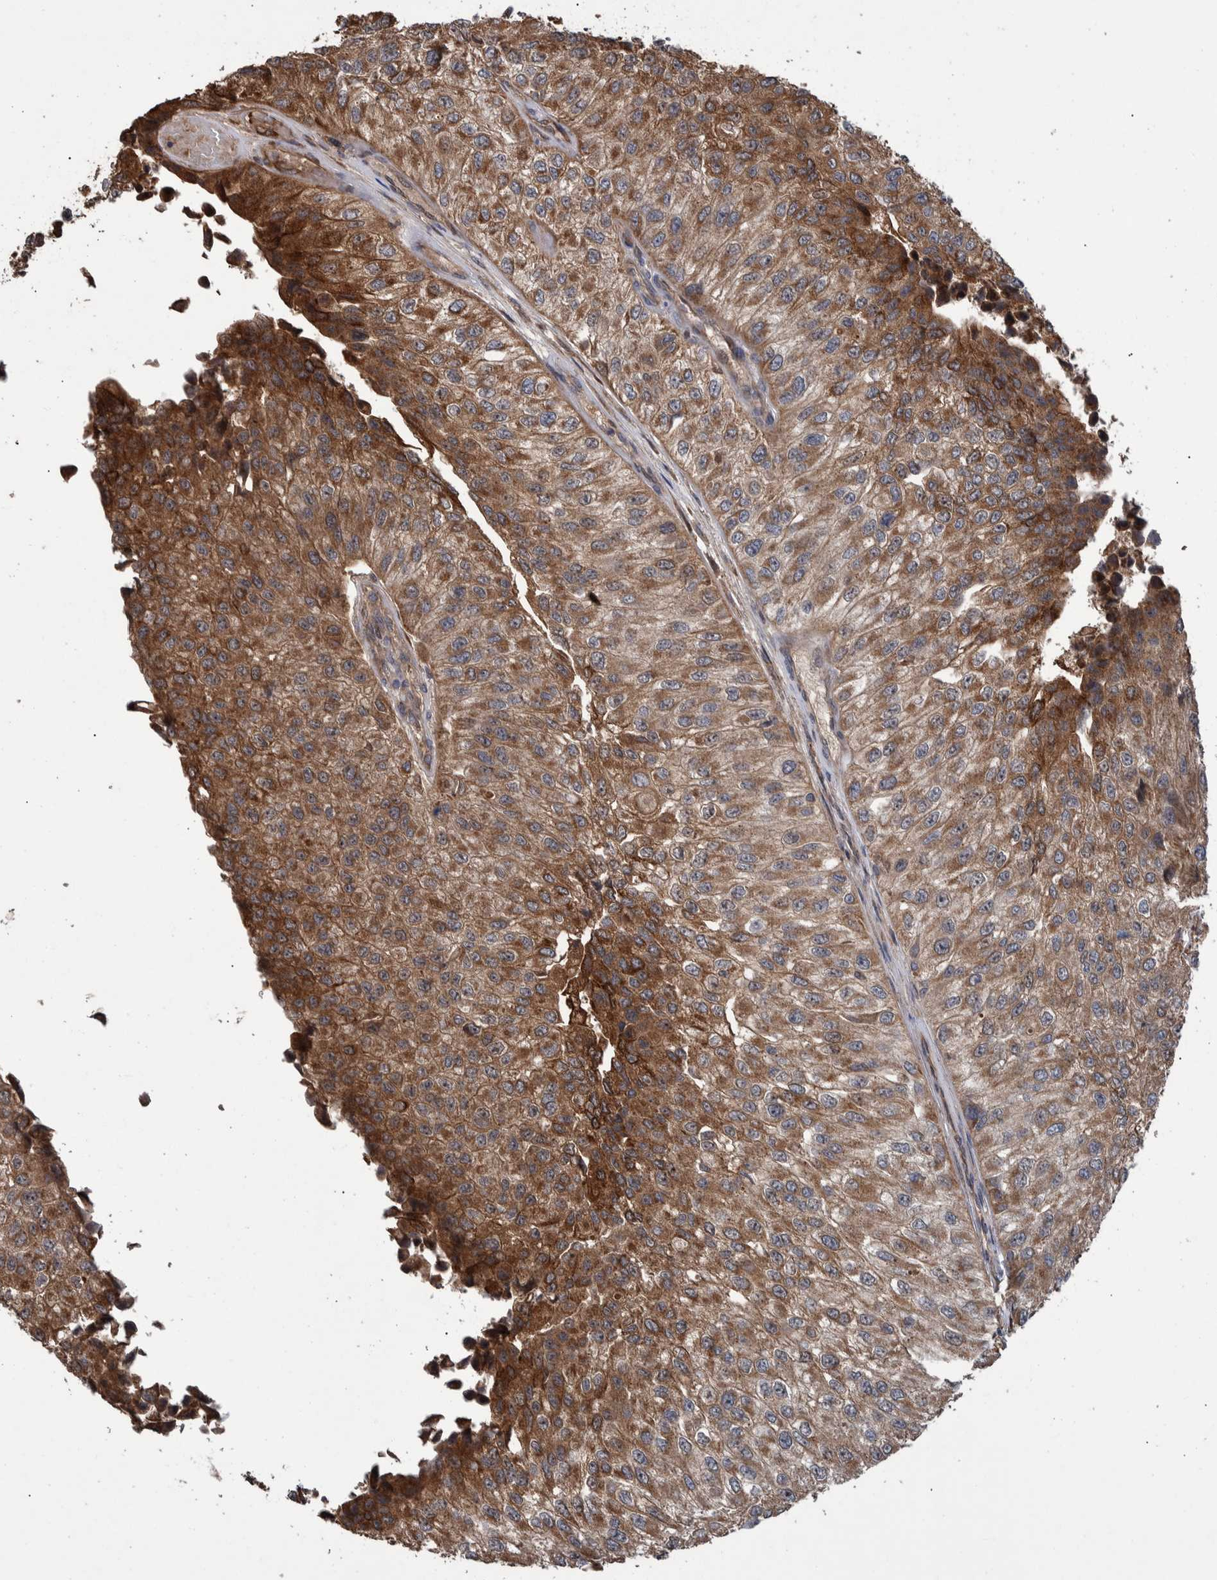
{"staining": {"intensity": "moderate", "quantity": "25%-75%", "location": "cytoplasmic/membranous"}, "tissue": "urothelial cancer", "cell_type": "Tumor cells", "image_type": "cancer", "snomed": [{"axis": "morphology", "description": "Urothelial carcinoma, High grade"}, {"axis": "topography", "description": "Kidney"}, {"axis": "topography", "description": "Urinary bladder"}], "caption": "Approximately 25%-75% of tumor cells in urothelial cancer display moderate cytoplasmic/membranous protein positivity as visualized by brown immunohistochemical staining.", "gene": "B3GNTL1", "patient": {"sex": "male", "age": 77}}